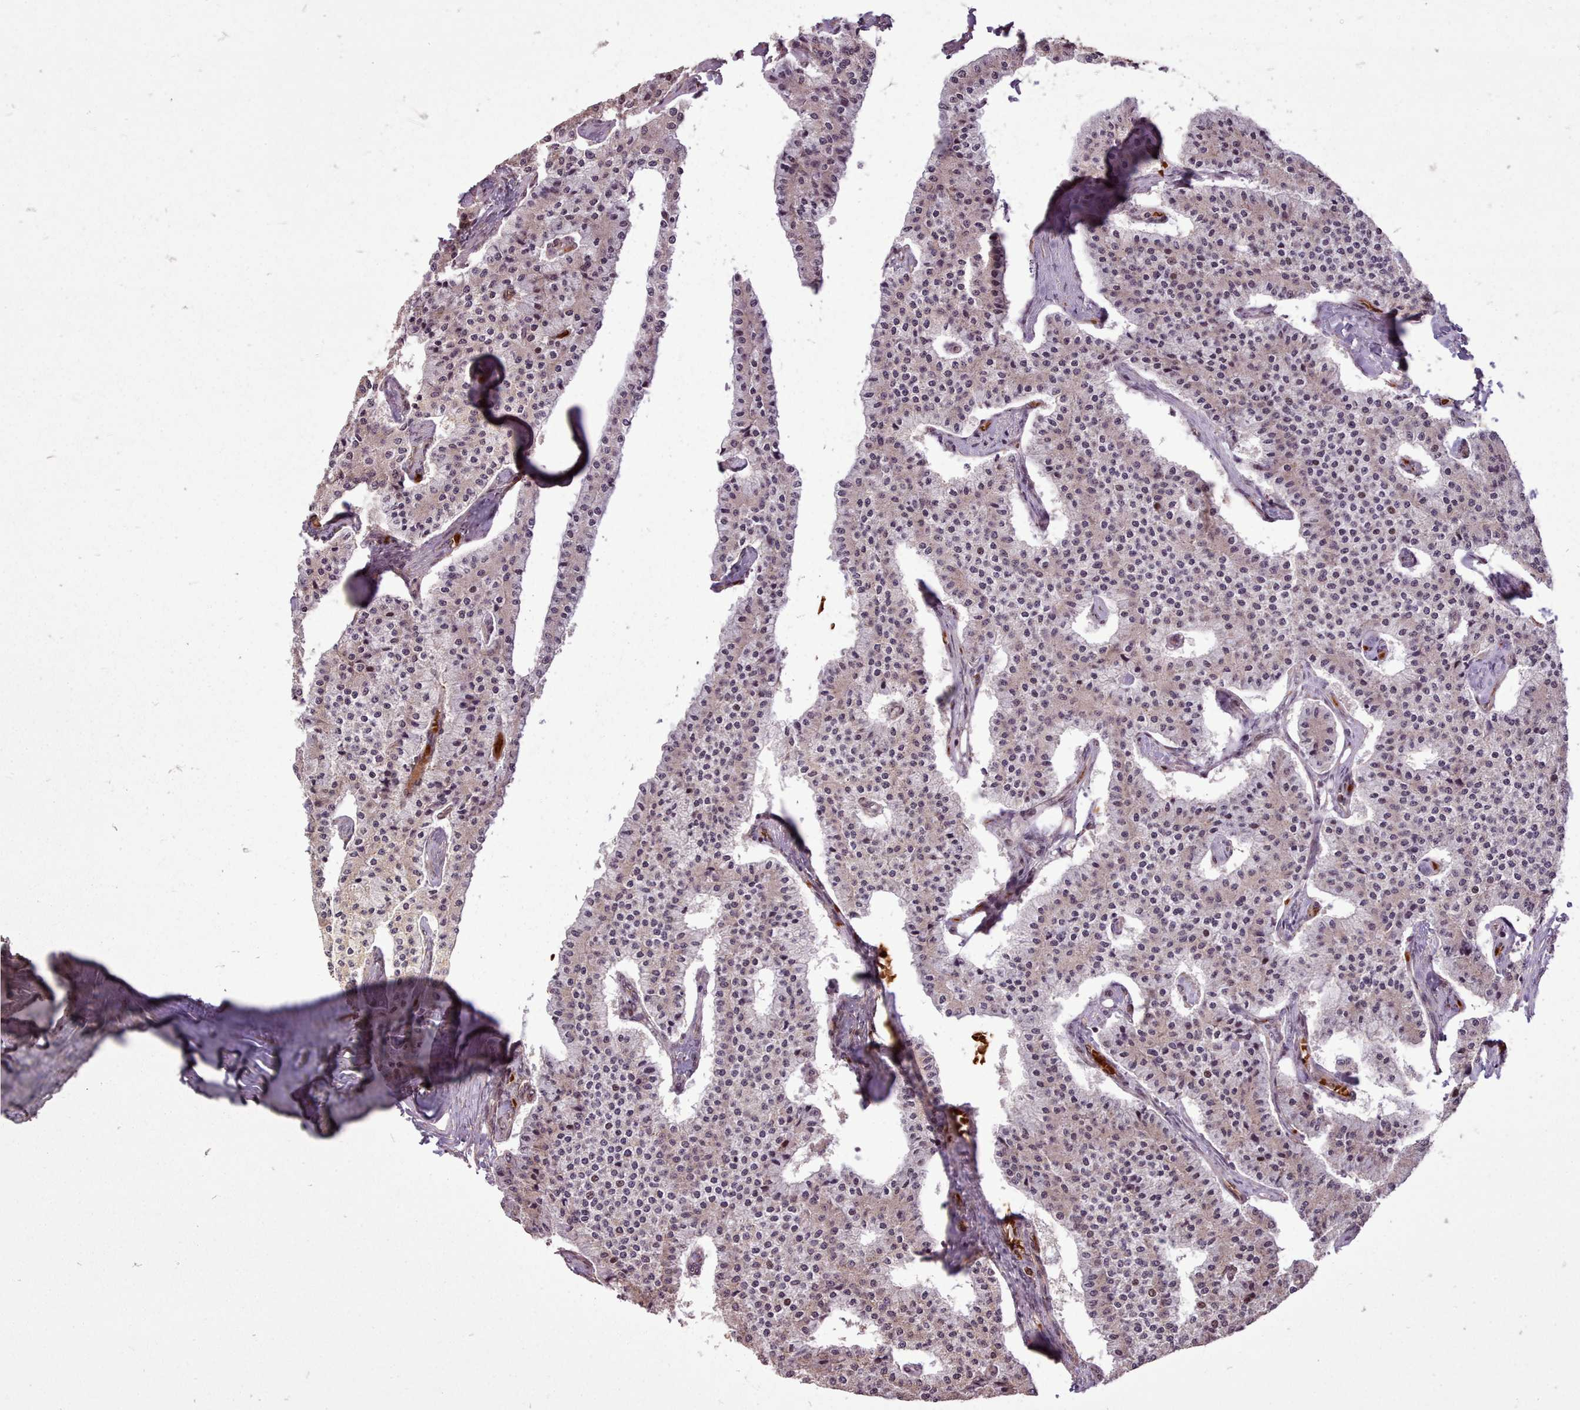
{"staining": {"intensity": "negative", "quantity": "none", "location": "none"}, "tissue": "carcinoid", "cell_type": "Tumor cells", "image_type": "cancer", "snomed": [{"axis": "morphology", "description": "Carcinoid, malignant, NOS"}, {"axis": "topography", "description": "Colon"}], "caption": "The histopathology image displays no staining of tumor cells in carcinoid.", "gene": "CABP1", "patient": {"sex": "female", "age": 52}}